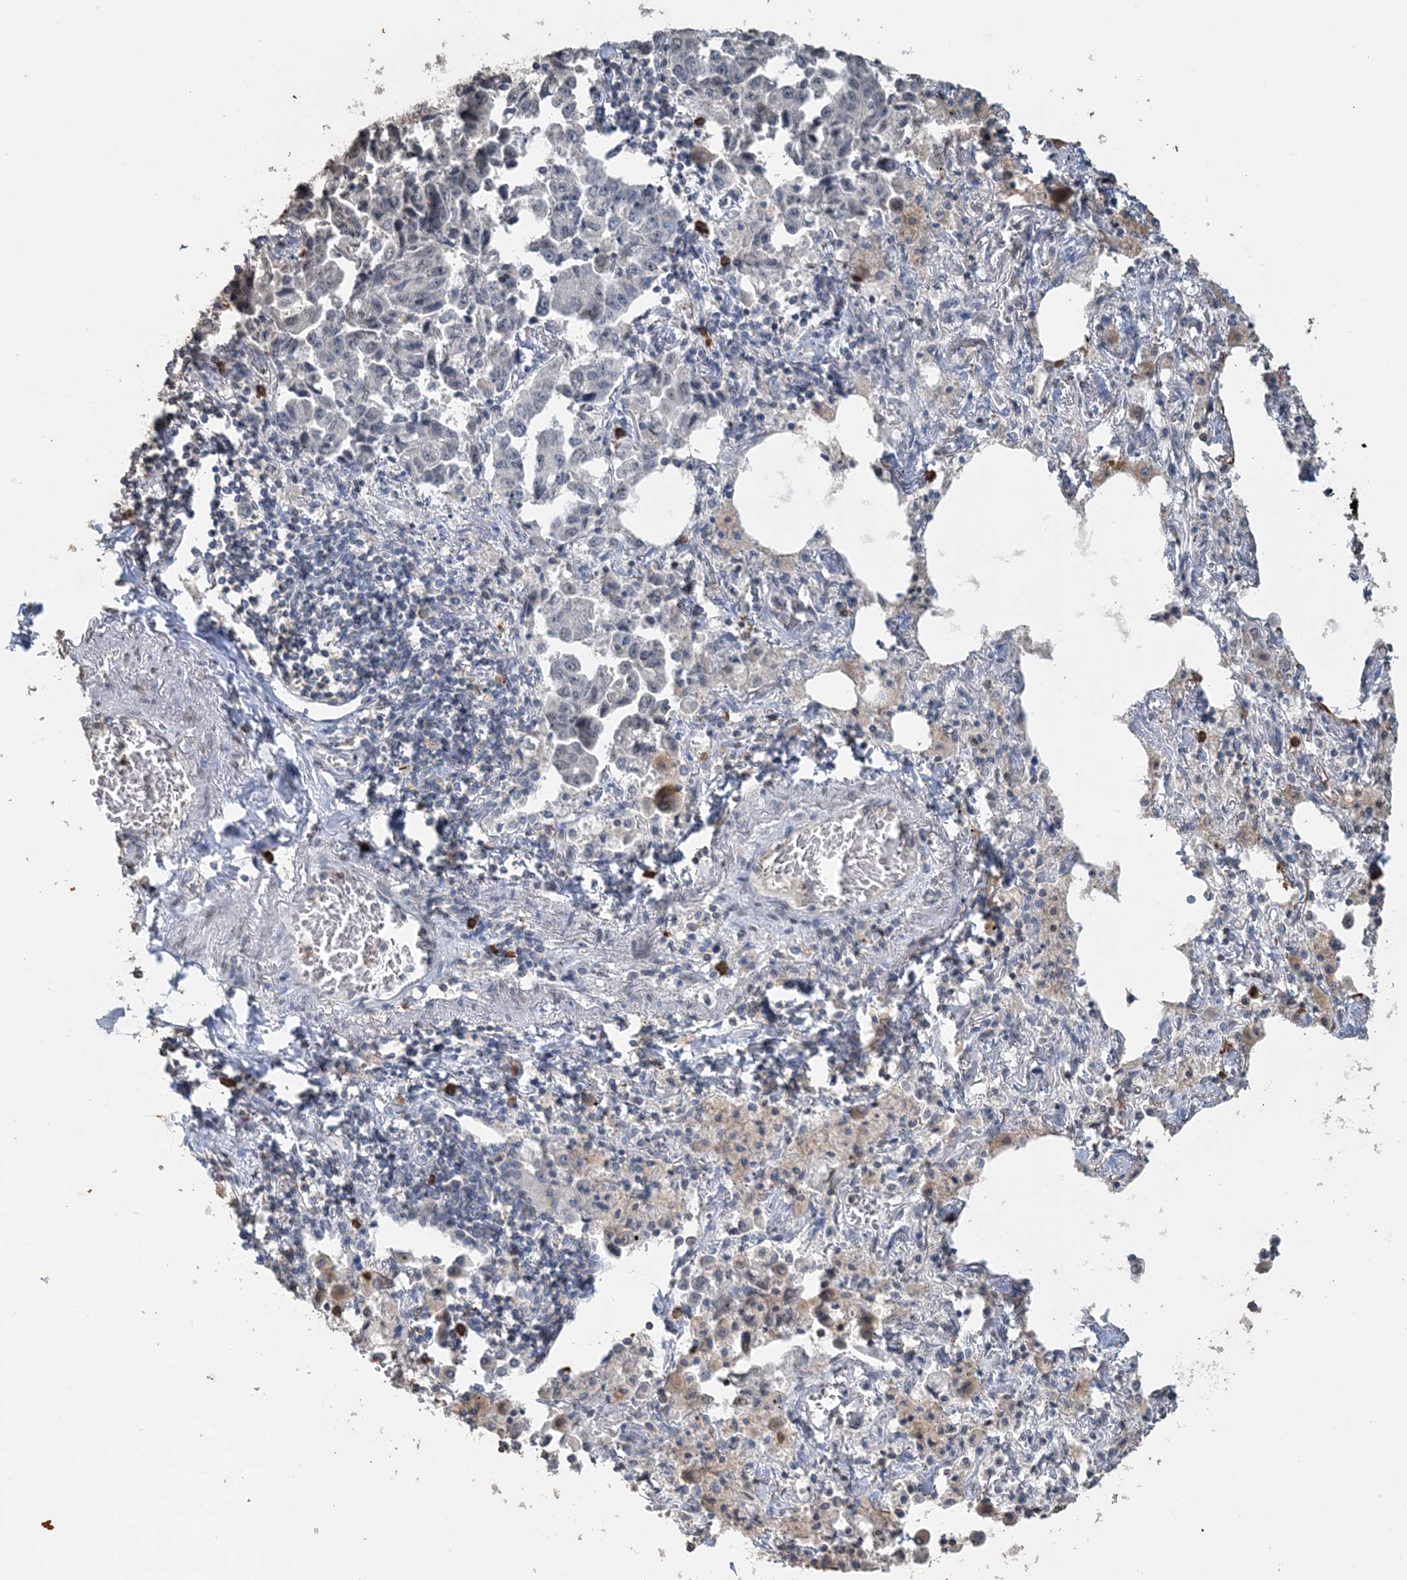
{"staining": {"intensity": "negative", "quantity": "none", "location": "none"}, "tissue": "lung cancer", "cell_type": "Tumor cells", "image_type": "cancer", "snomed": [{"axis": "morphology", "description": "Adenocarcinoma, NOS"}, {"axis": "topography", "description": "Lung"}], "caption": "Tumor cells are negative for brown protein staining in lung adenocarcinoma. (Stains: DAB immunohistochemistry with hematoxylin counter stain, Microscopy: brightfield microscopy at high magnification).", "gene": "FAM110A", "patient": {"sex": "female", "age": 51}}